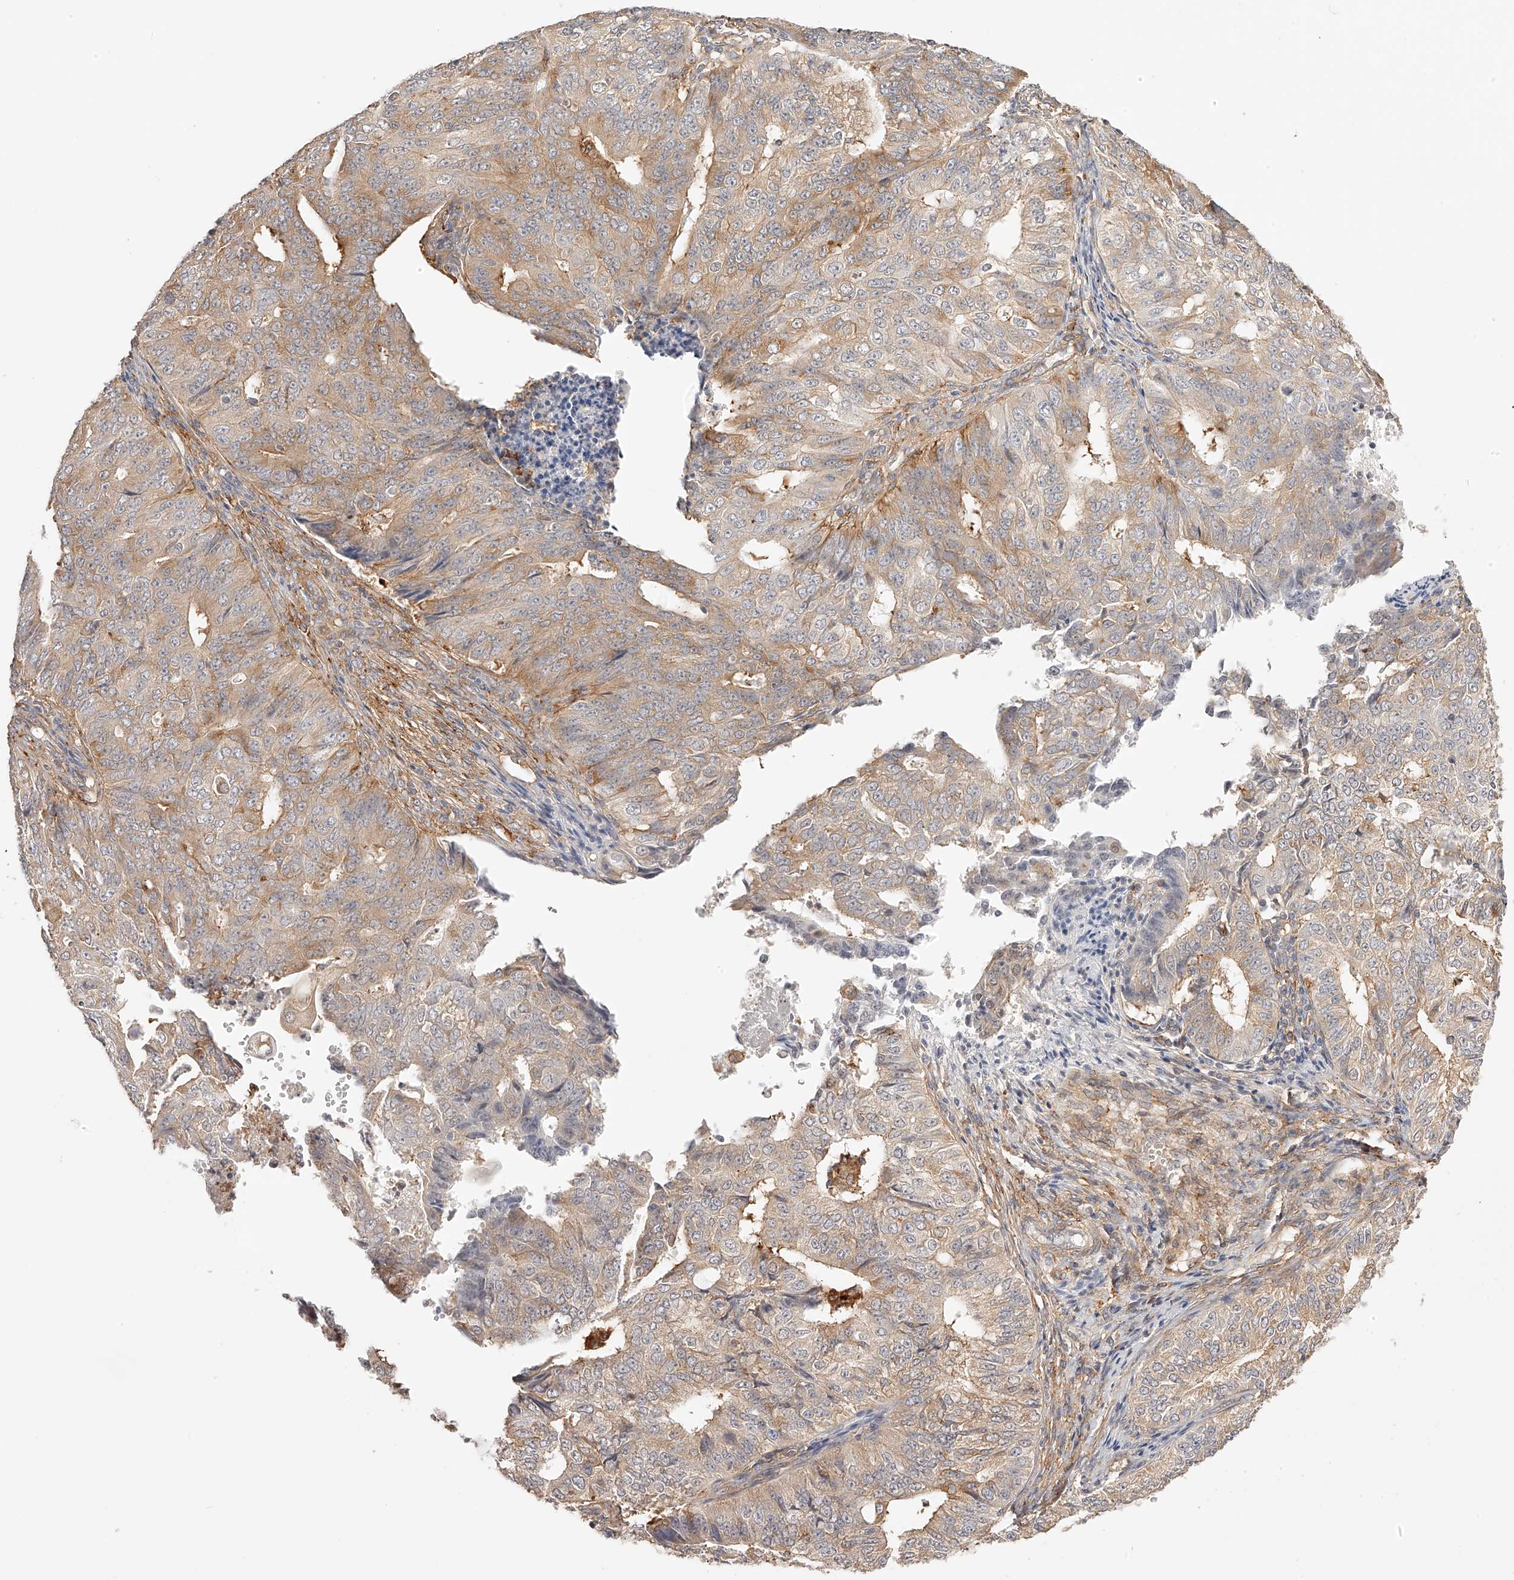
{"staining": {"intensity": "weak", "quantity": ">75%", "location": "cytoplasmic/membranous"}, "tissue": "endometrial cancer", "cell_type": "Tumor cells", "image_type": "cancer", "snomed": [{"axis": "morphology", "description": "Adenocarcinoma, NOS"}, {"axis": "topography", "description": "Endometrium"}], "caption": "Endometrial cancer (adenocarcinoma) was stained to show a protein in brown. There is low levels of weak cytoplasmic/membranous expression in approximately >75% of tumor cells.", "gene": "SYNC", "patient": {"sex": "female", "age": 32}}